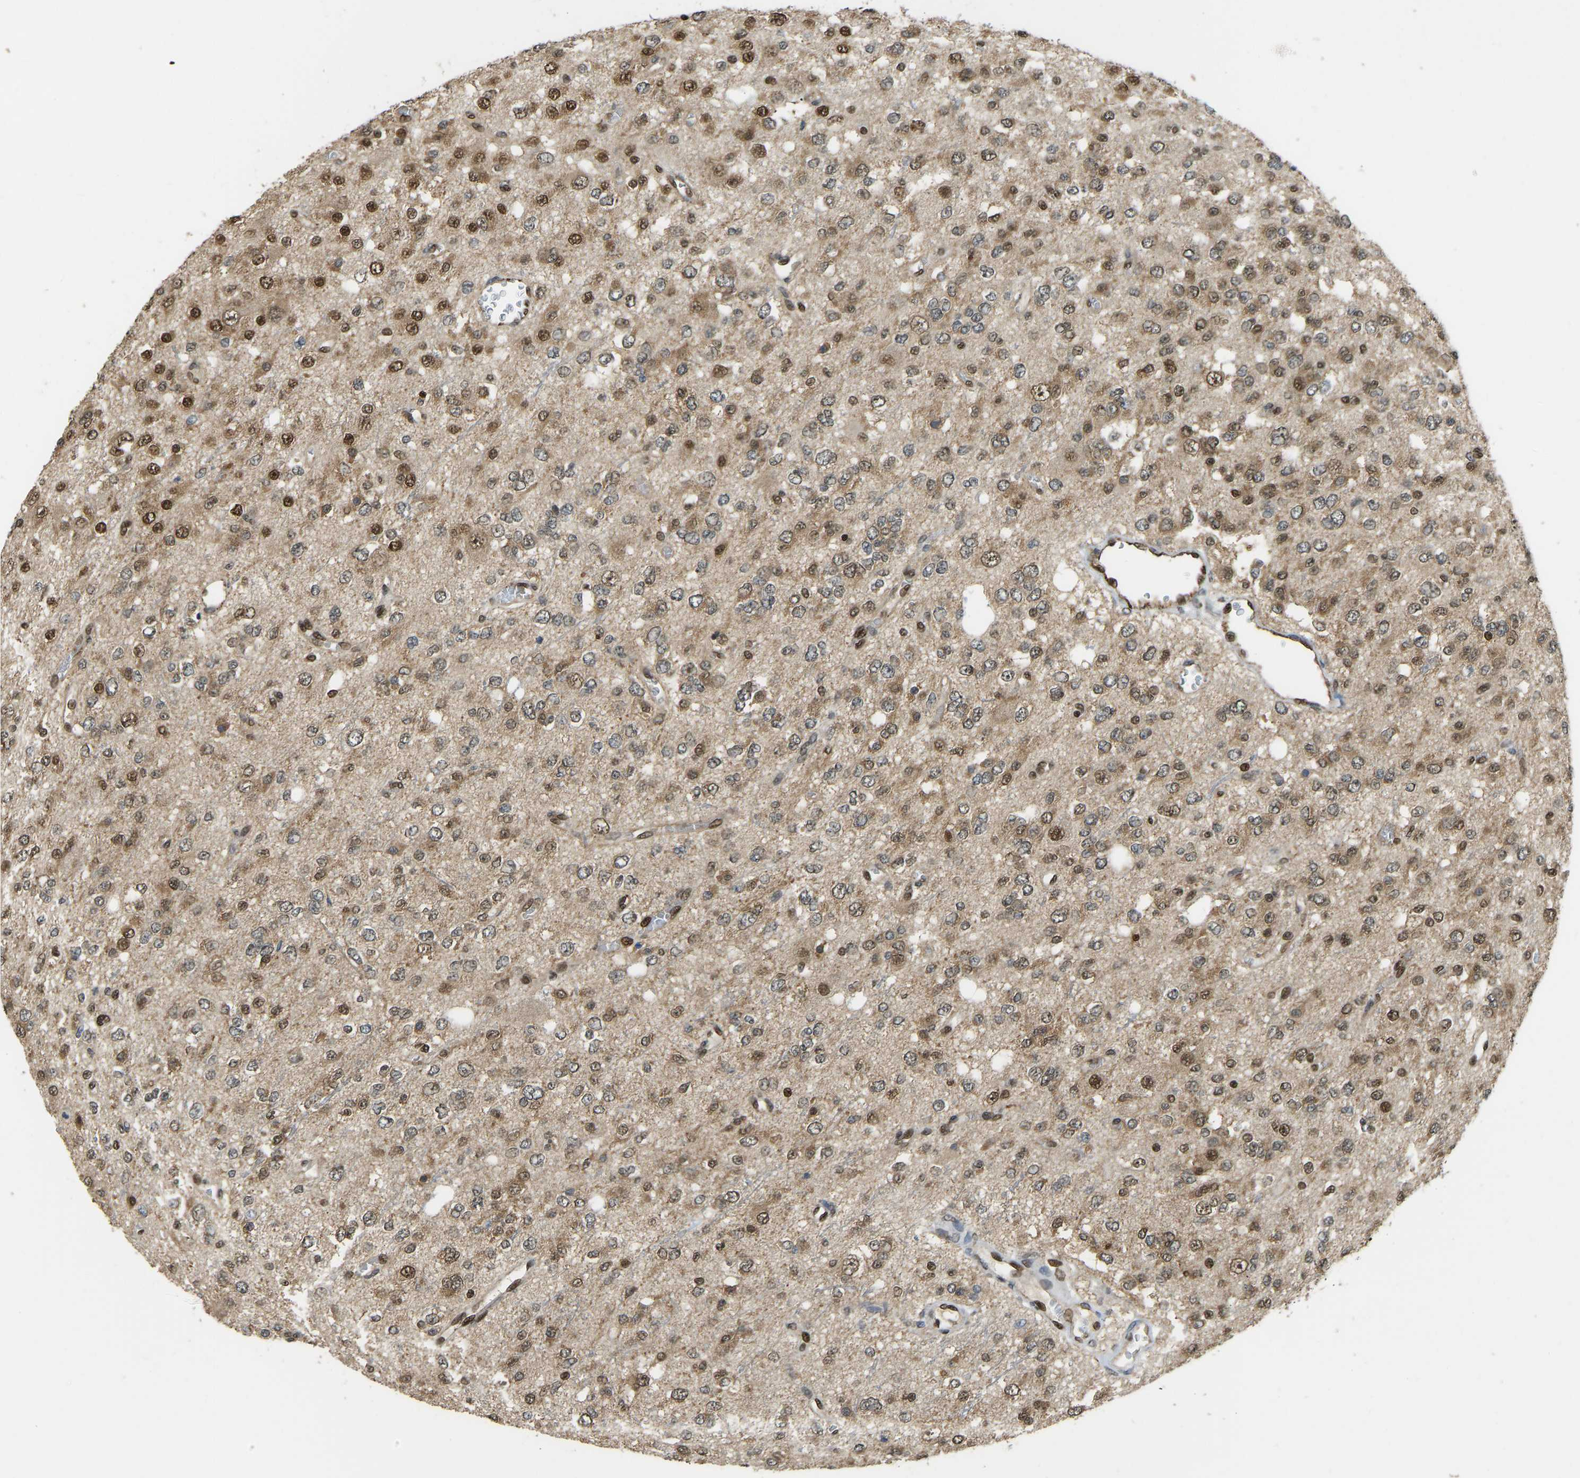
{"staining": {"intensity": "strong", "quantity": "25%-75%", "location": "cytoplasmic/membranous,nuclear"}, "tissue": "glioma", "cell_type": "Tumor cells", "image_type": "cancer", "snomed": [{"axis": "morphology", "description": "Glioma, malignant, Low grade"}, {"axis": "topography", "description": "Brain"}], "caption": "Immunohistochemistry of glioma displays high levels of strong cytoplasmic/membranous and nuclear positivity in approximately 25%-75% of tumor cells. (DAB = brown stain, brightfield microscopy at high magnification).", "gene": "ZSCAN20", "patient": {"sex": "male", "age": 38}}